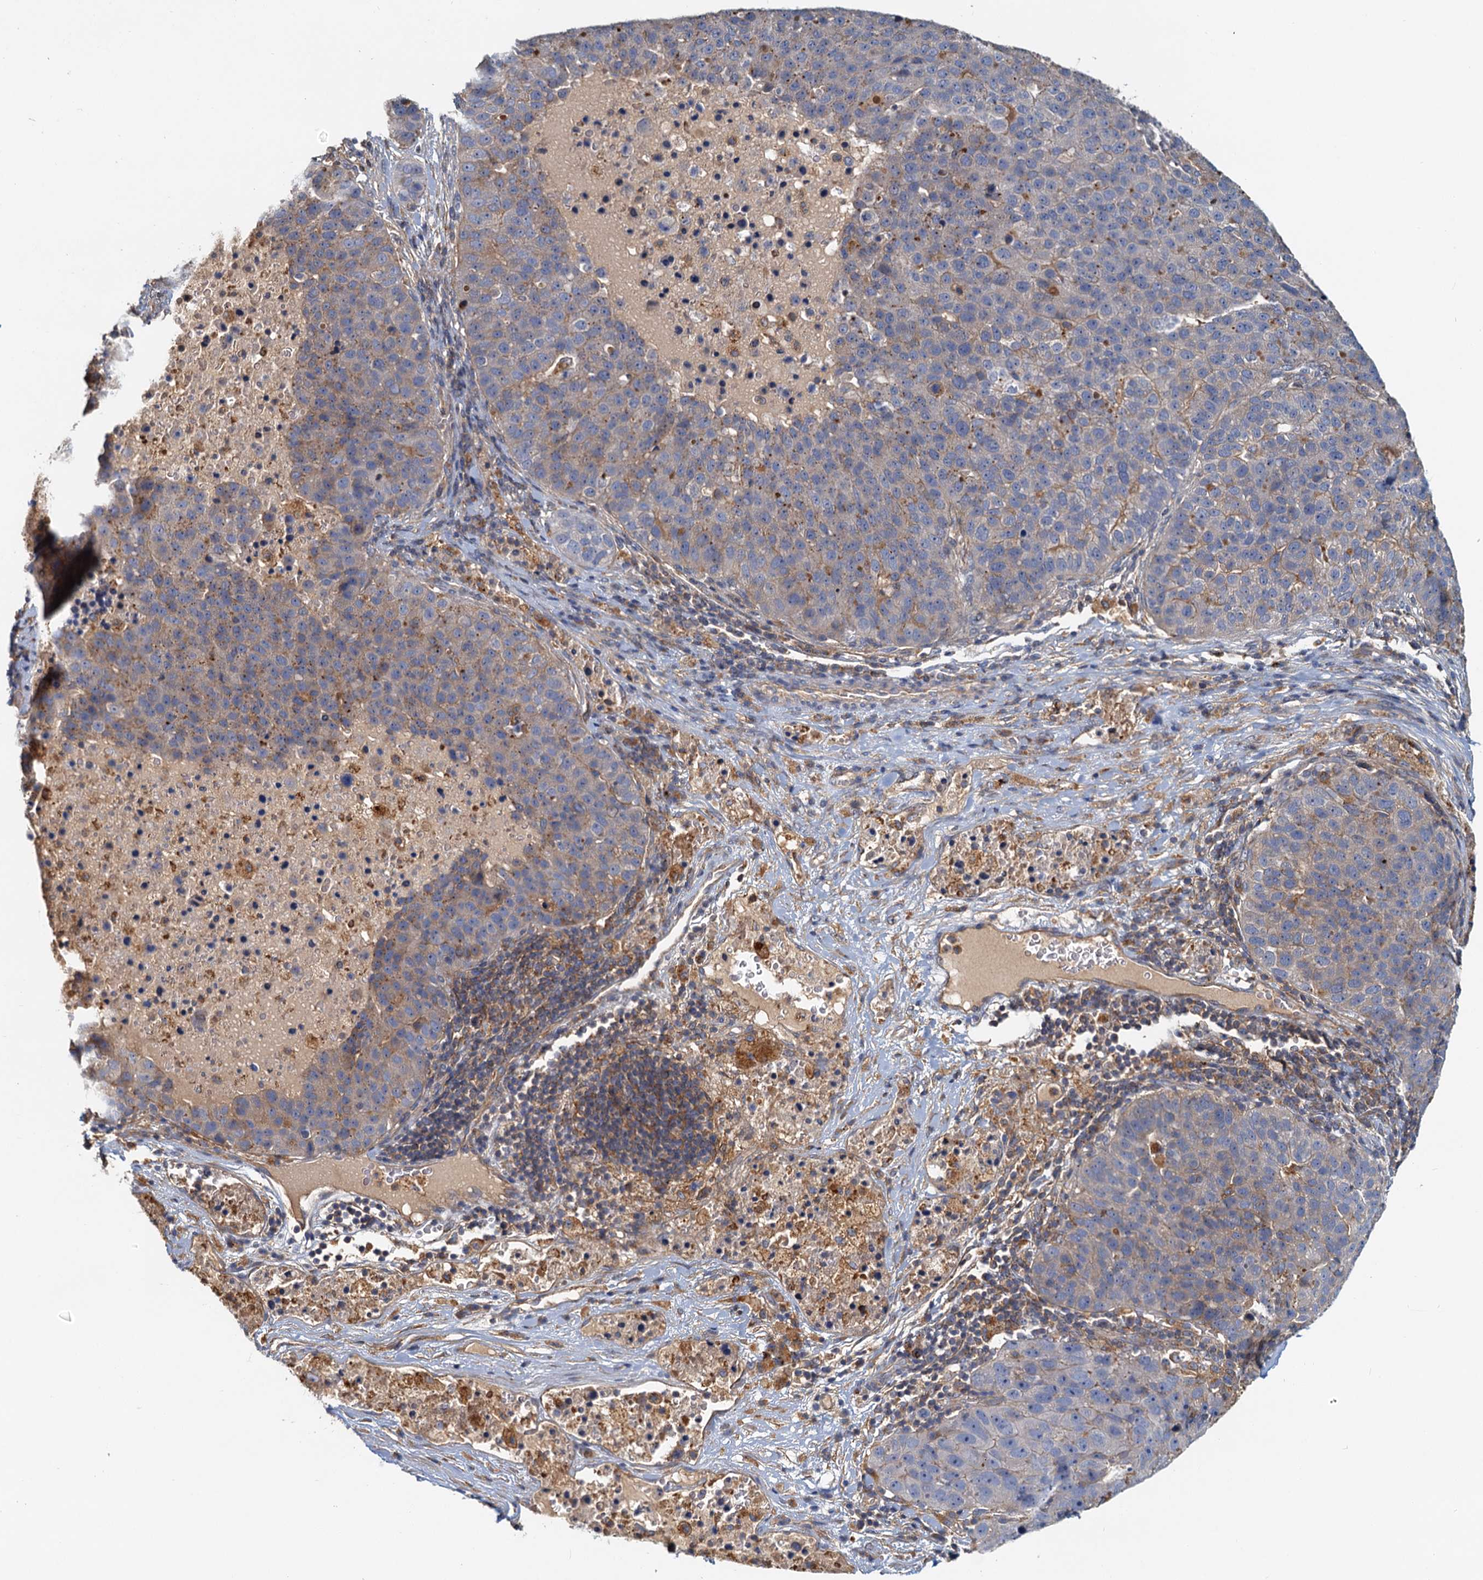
{"staining": {"intensity": "moderate", "quantity": "<25%", "location": "cytoplasmic/membranous"}, "tissue": "pancreatic cancer", "cell_type": "Tumor cells", "image_type": "cancer", "snomed": [{"axis": "morphology", "description": "Adenocarcinoma, NOS"}, {"axis": "topography", "description": "Pancreas"}], "caption": "Pancreatic cancer stained with immunohistochemistry reveals moderate cytoplasmic/membranous positivity in about <25% of tumor cells.", "gene": "TOLLIP", "patient": {"sex": "female", "age": 61}}